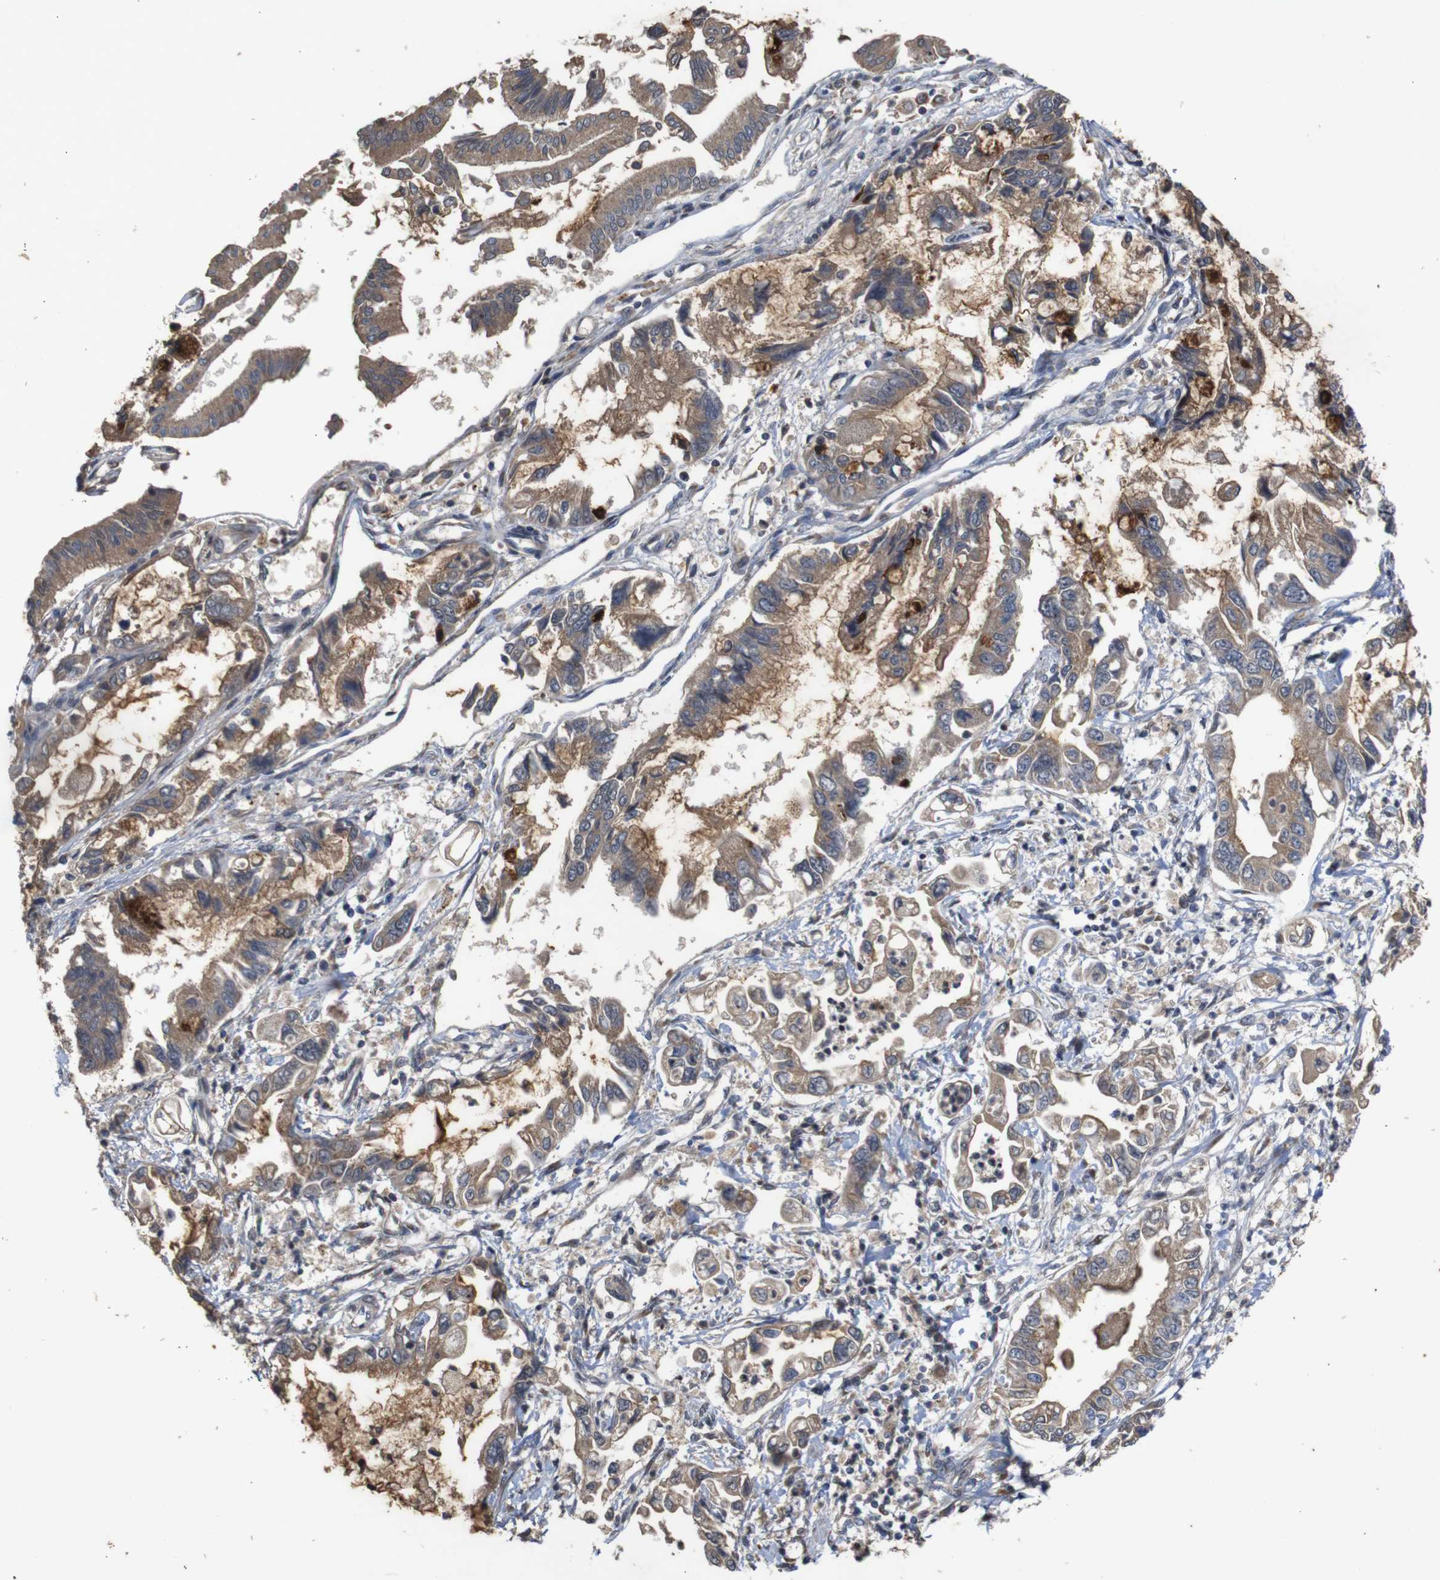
{"staining": {"intensity": "moderate", "quantity": ">75%", "location": "cytoplasmic/membranous"}, "tissue": "pancreatic cancer", "cell_type": "Tumor cells", "image_type": "cancer", "snomed": [{"axis": "morphology", "description": "Adenocarcinoma, NOS"}, {"axis": "topography", "description": "Pancreas"}], "caption": "Immunohistochemistry (IHC) of pancreatic cancer (adenocarcinoma) demonstrates medium levels of moderate cytoplasmic/membranous expression in approximately >75% of tumor cells.", "gene": "PTPN1", "patient": {"sex": "male", "age": 56}}